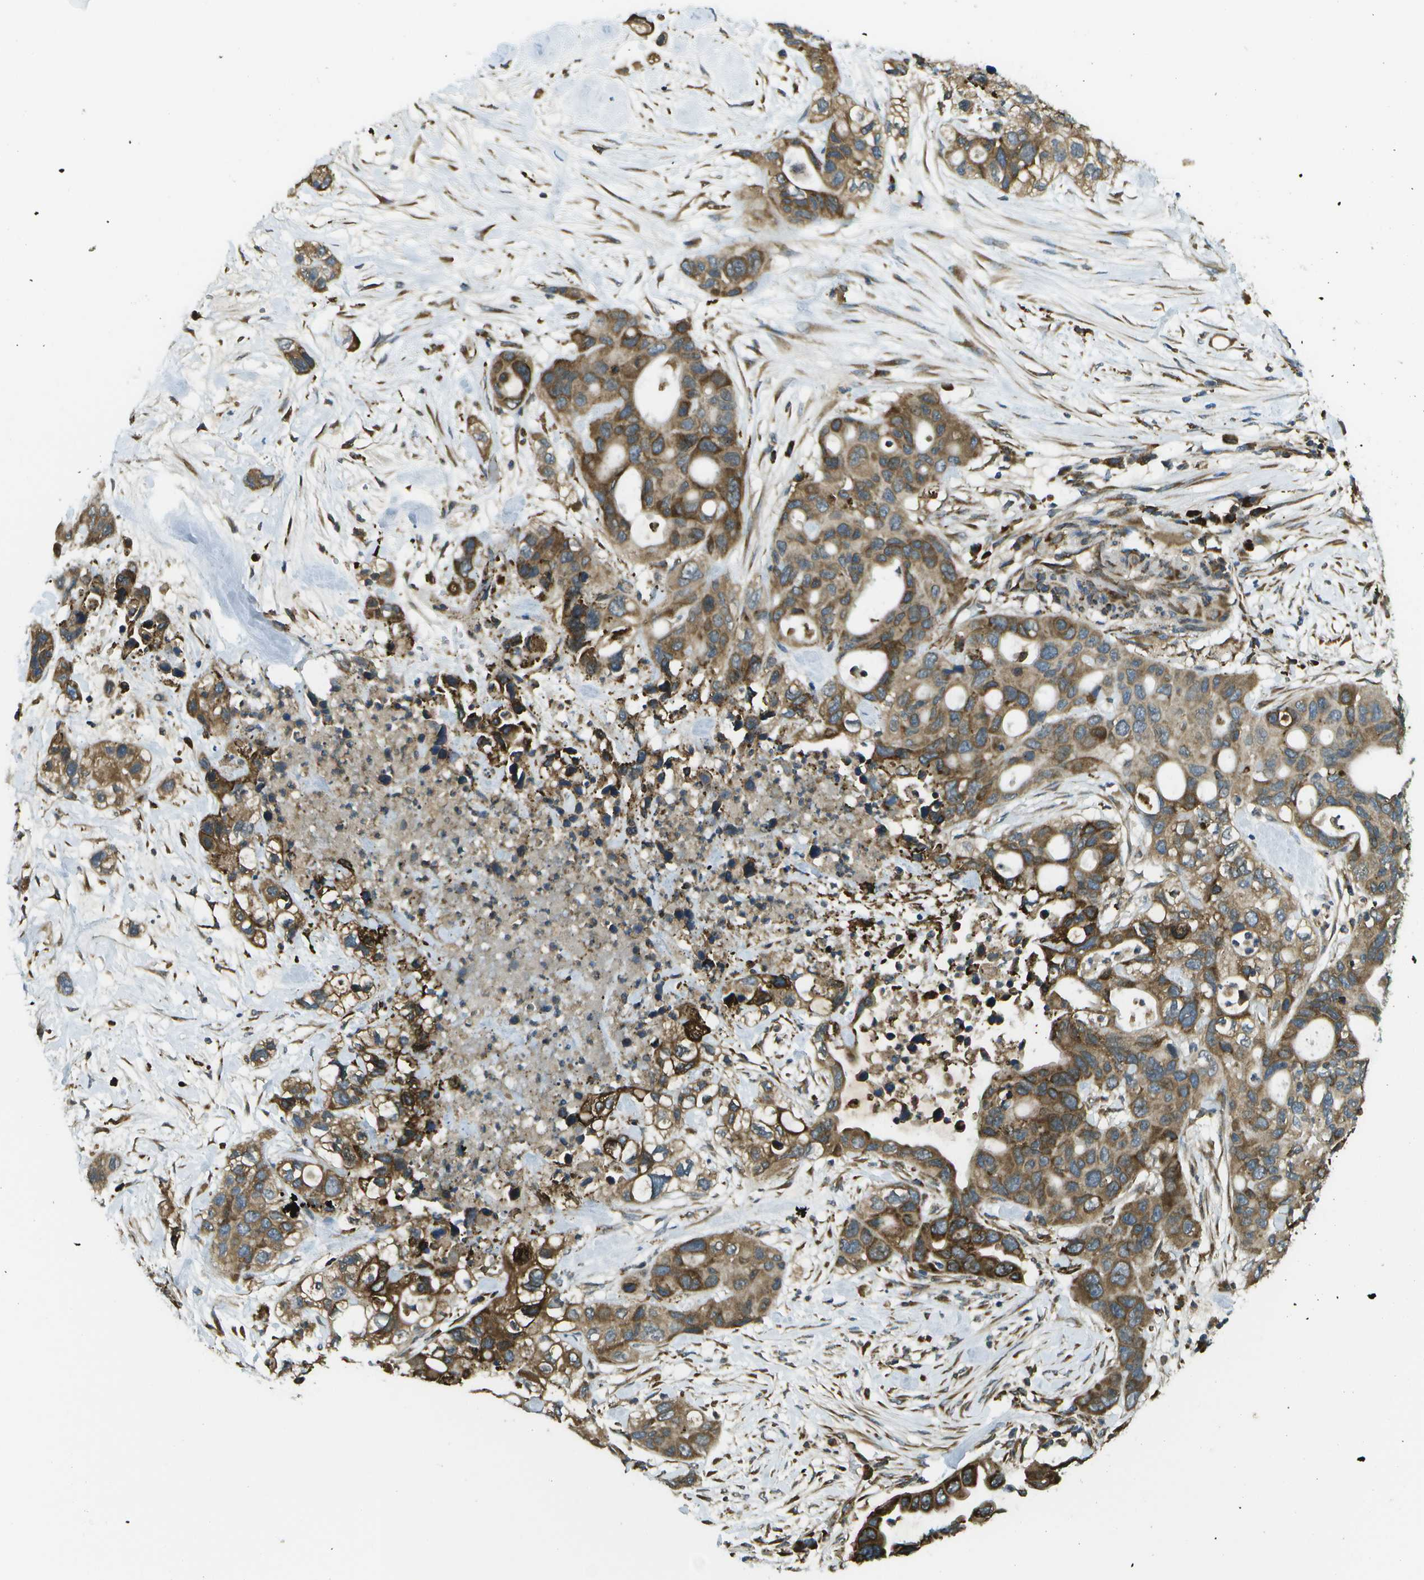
{"staining": {"intensity": "strong", "quantity": ">75%", "location": "cytoplasmic/membranous"}, "tissue": "pancreatic cancer", "cell_type": "Tumor cells", "image_type": "cancer", "snomed": [{"axis": "morphology", "description": "Adenocarcinoma, NOS"}, {"axis": "topography", "description": "Pancreas"}], "caption": "Tumor cells reveal high levels of strong cytoplasmic/membranous positivity in approximately >75% of cells in human pancreatic adenocarcinoma.", "gene": "USP30", "patient": {"sex": "female", "age": 71}}